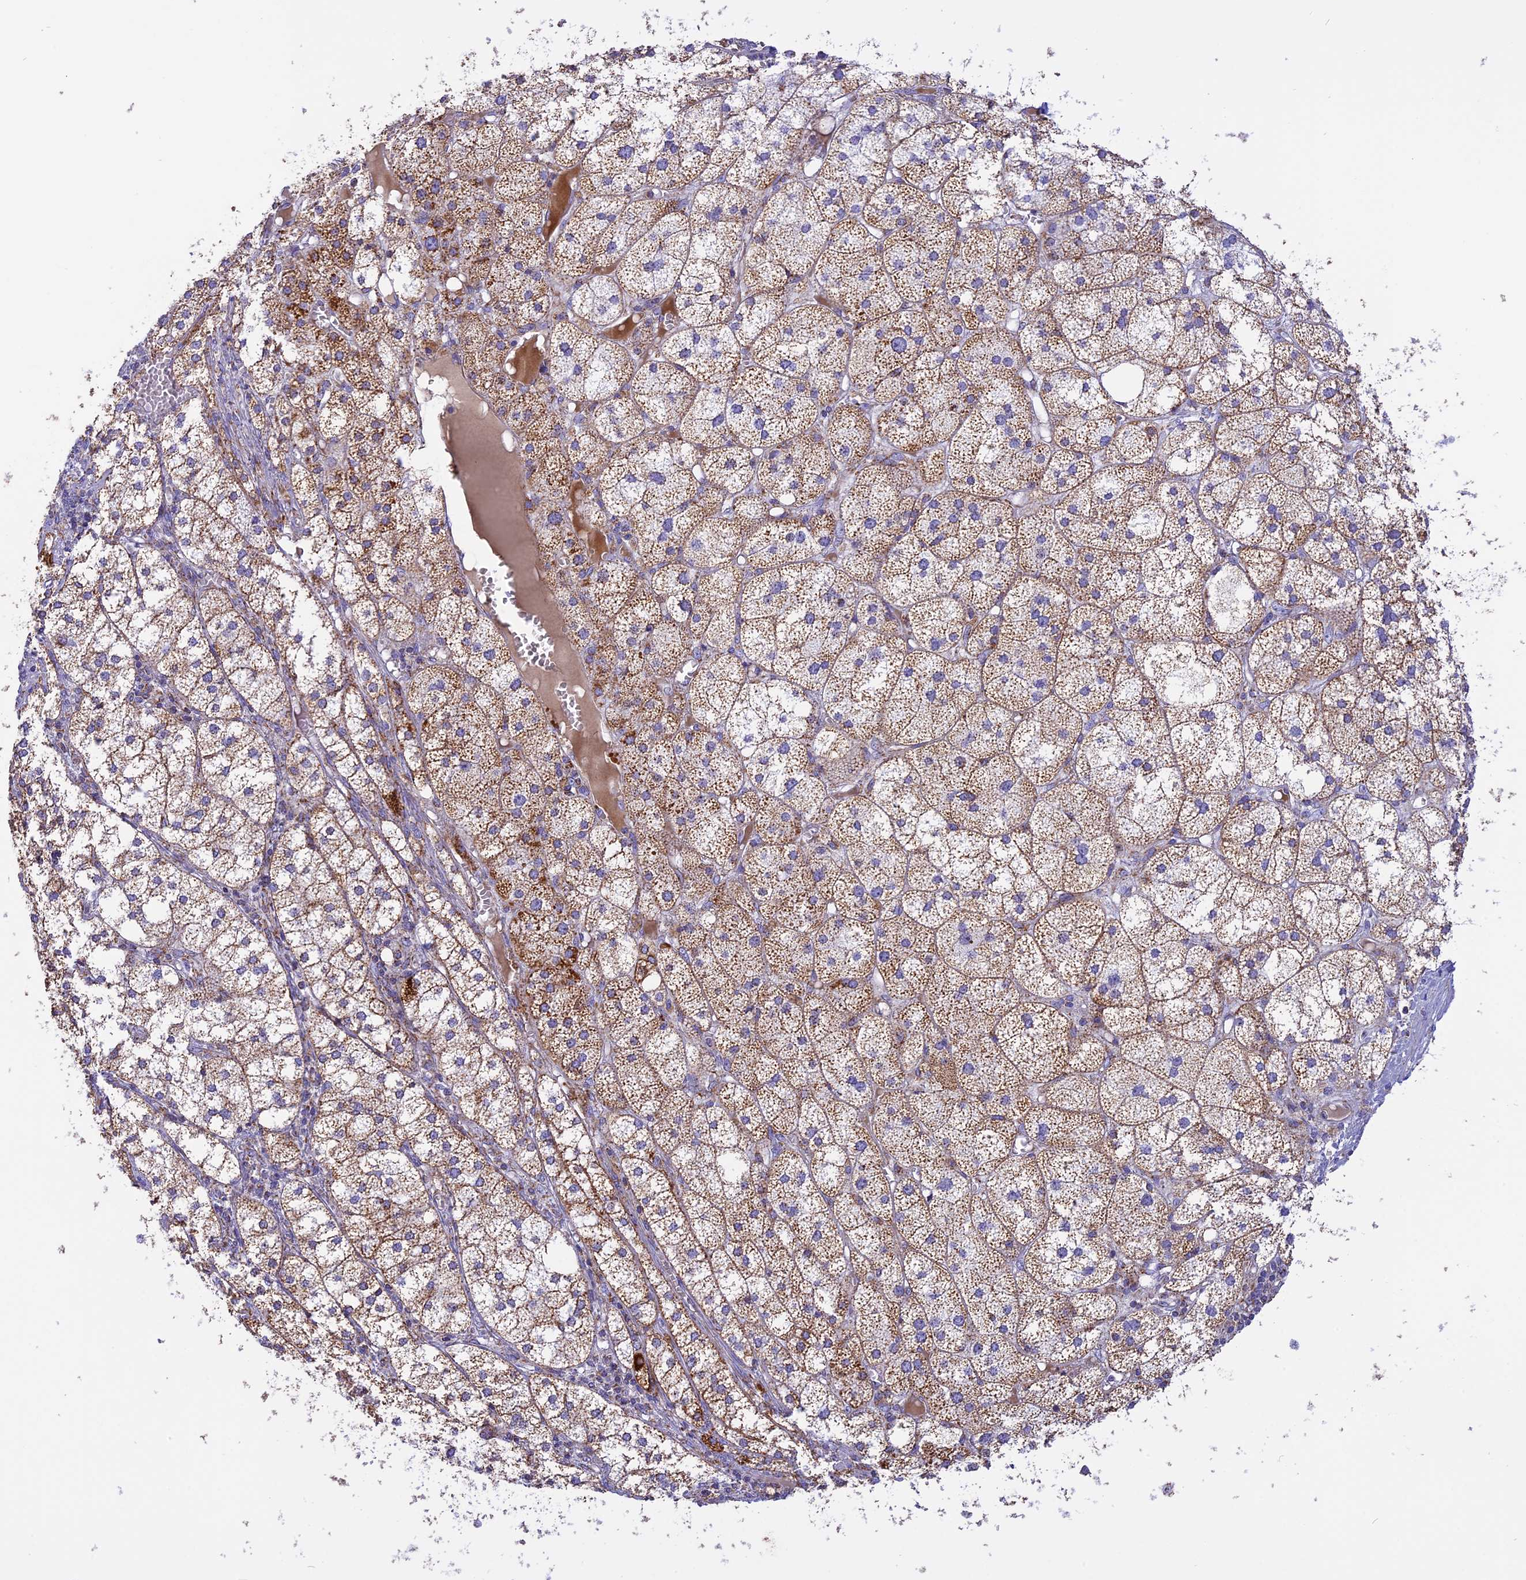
{"staining": {"intensity": "moderate", "quantity": ">75%", "location": "cytoplasmic/membranous"}, "tissue": "adrenal gland", "cell_type": "Glandular cells", "image_type": "normal", "snomed": [{"axis": "morphology", "description": "Normal tissue, NOS"}, {"axis": "topography", "description": "Adrenal gland"}], "caption": "Brown immunohistochemical staining in benign human adrenal gland demonstrates moderate cytoplasmic/membranous staining in about >75% of glandular cells.", "gene": "KCNG1", "patient": {"sex": "female", "age": 61}}